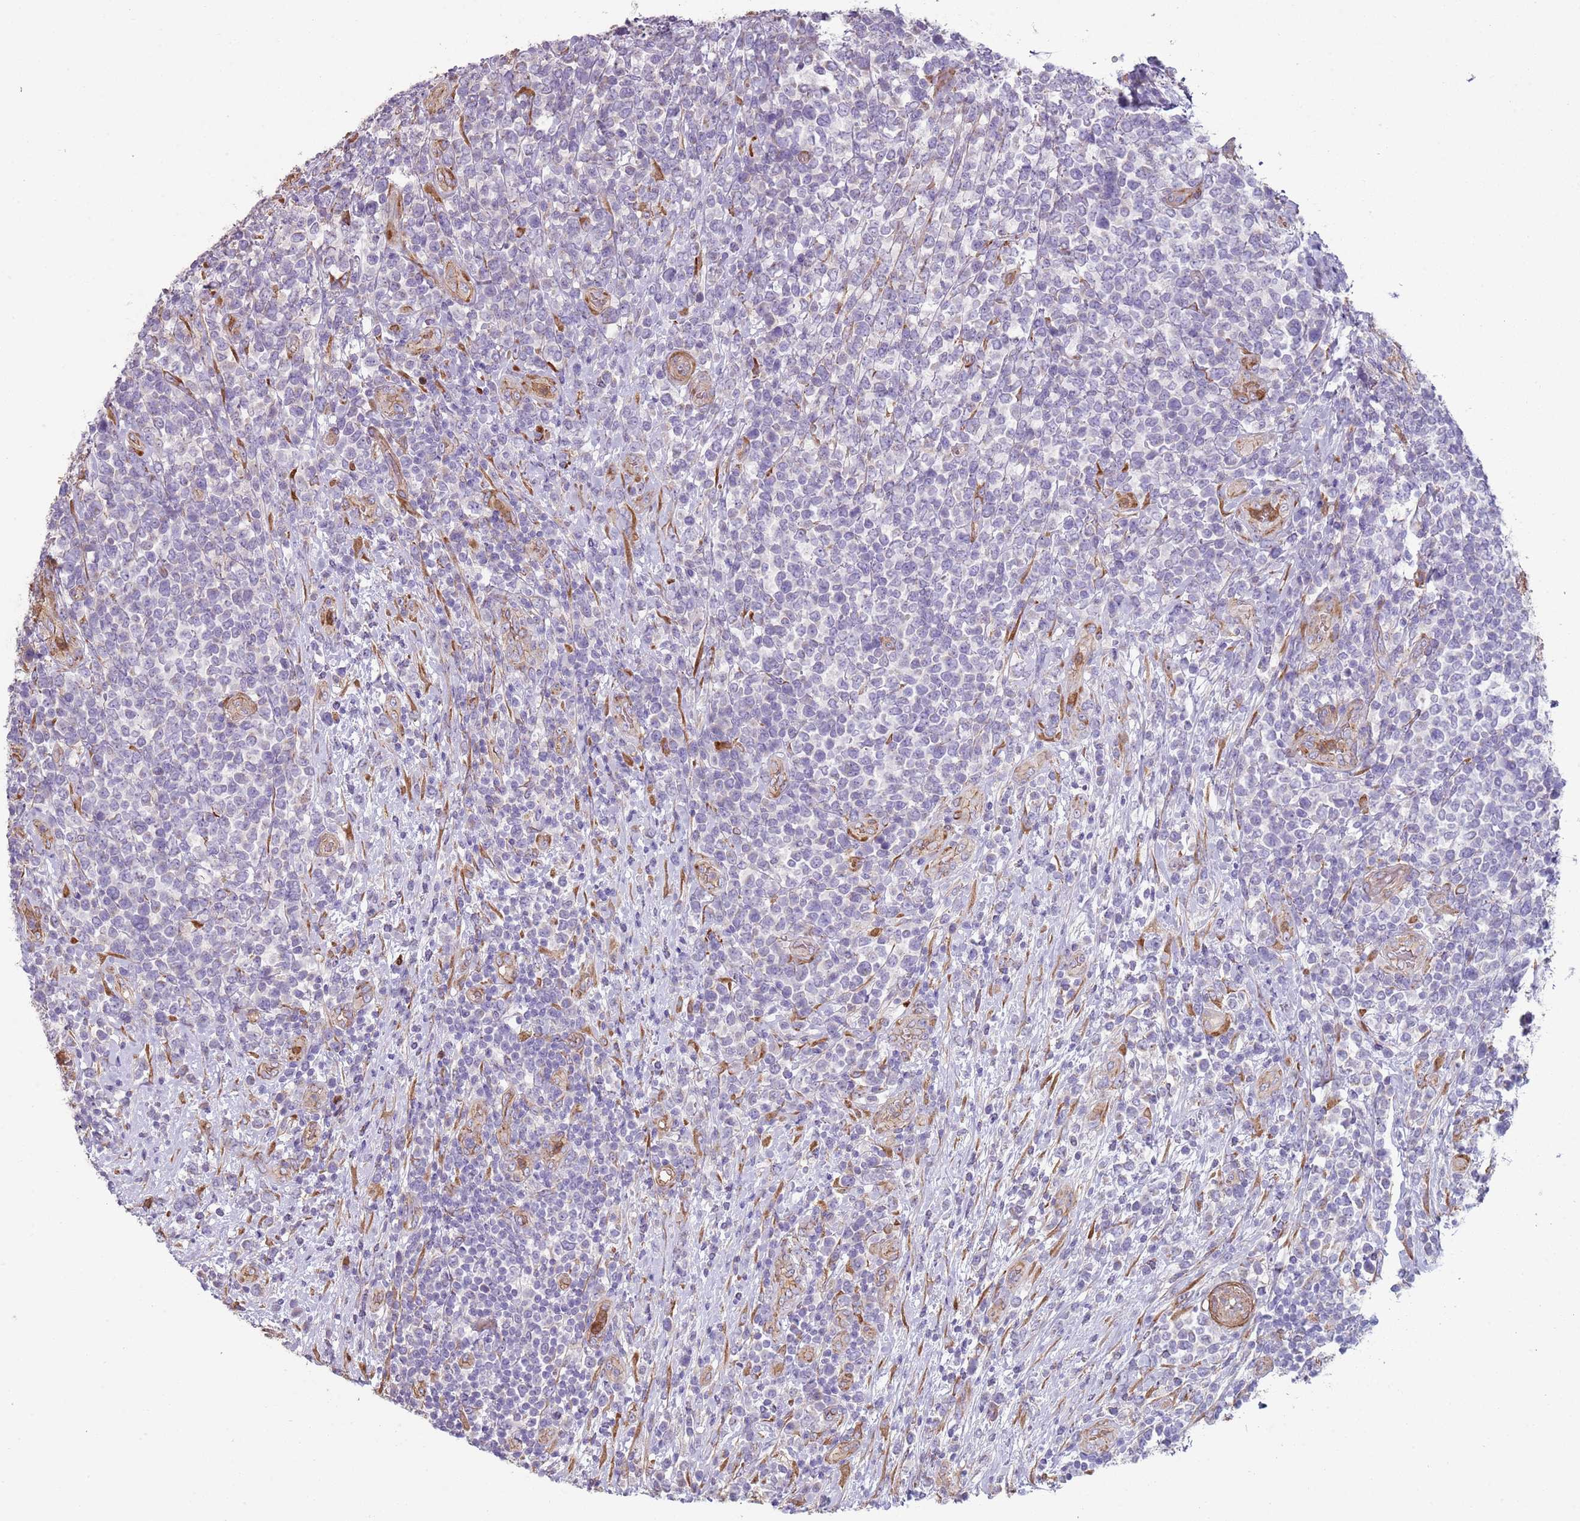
{"staining": {"intensity": "negative", "quantity": "none", "location": "none"}, "tissue": "lymphoma", "cell_type": "Tumor cells", "image_type": "cancer", "snomed": [{"axis": "morphology", "description": "Malignant lymphoma, non-Hodgkin's type, High grade"}, {"axis": "topography", "description": "Soft tissue"}], "caption": "Image shows no protein expression in tumor cells of high-grade malignant lymphoma, non-Hodgkin's type tissue.", "gene": "PHLPP2", "patient": {"sex": "female", "age": 56}}